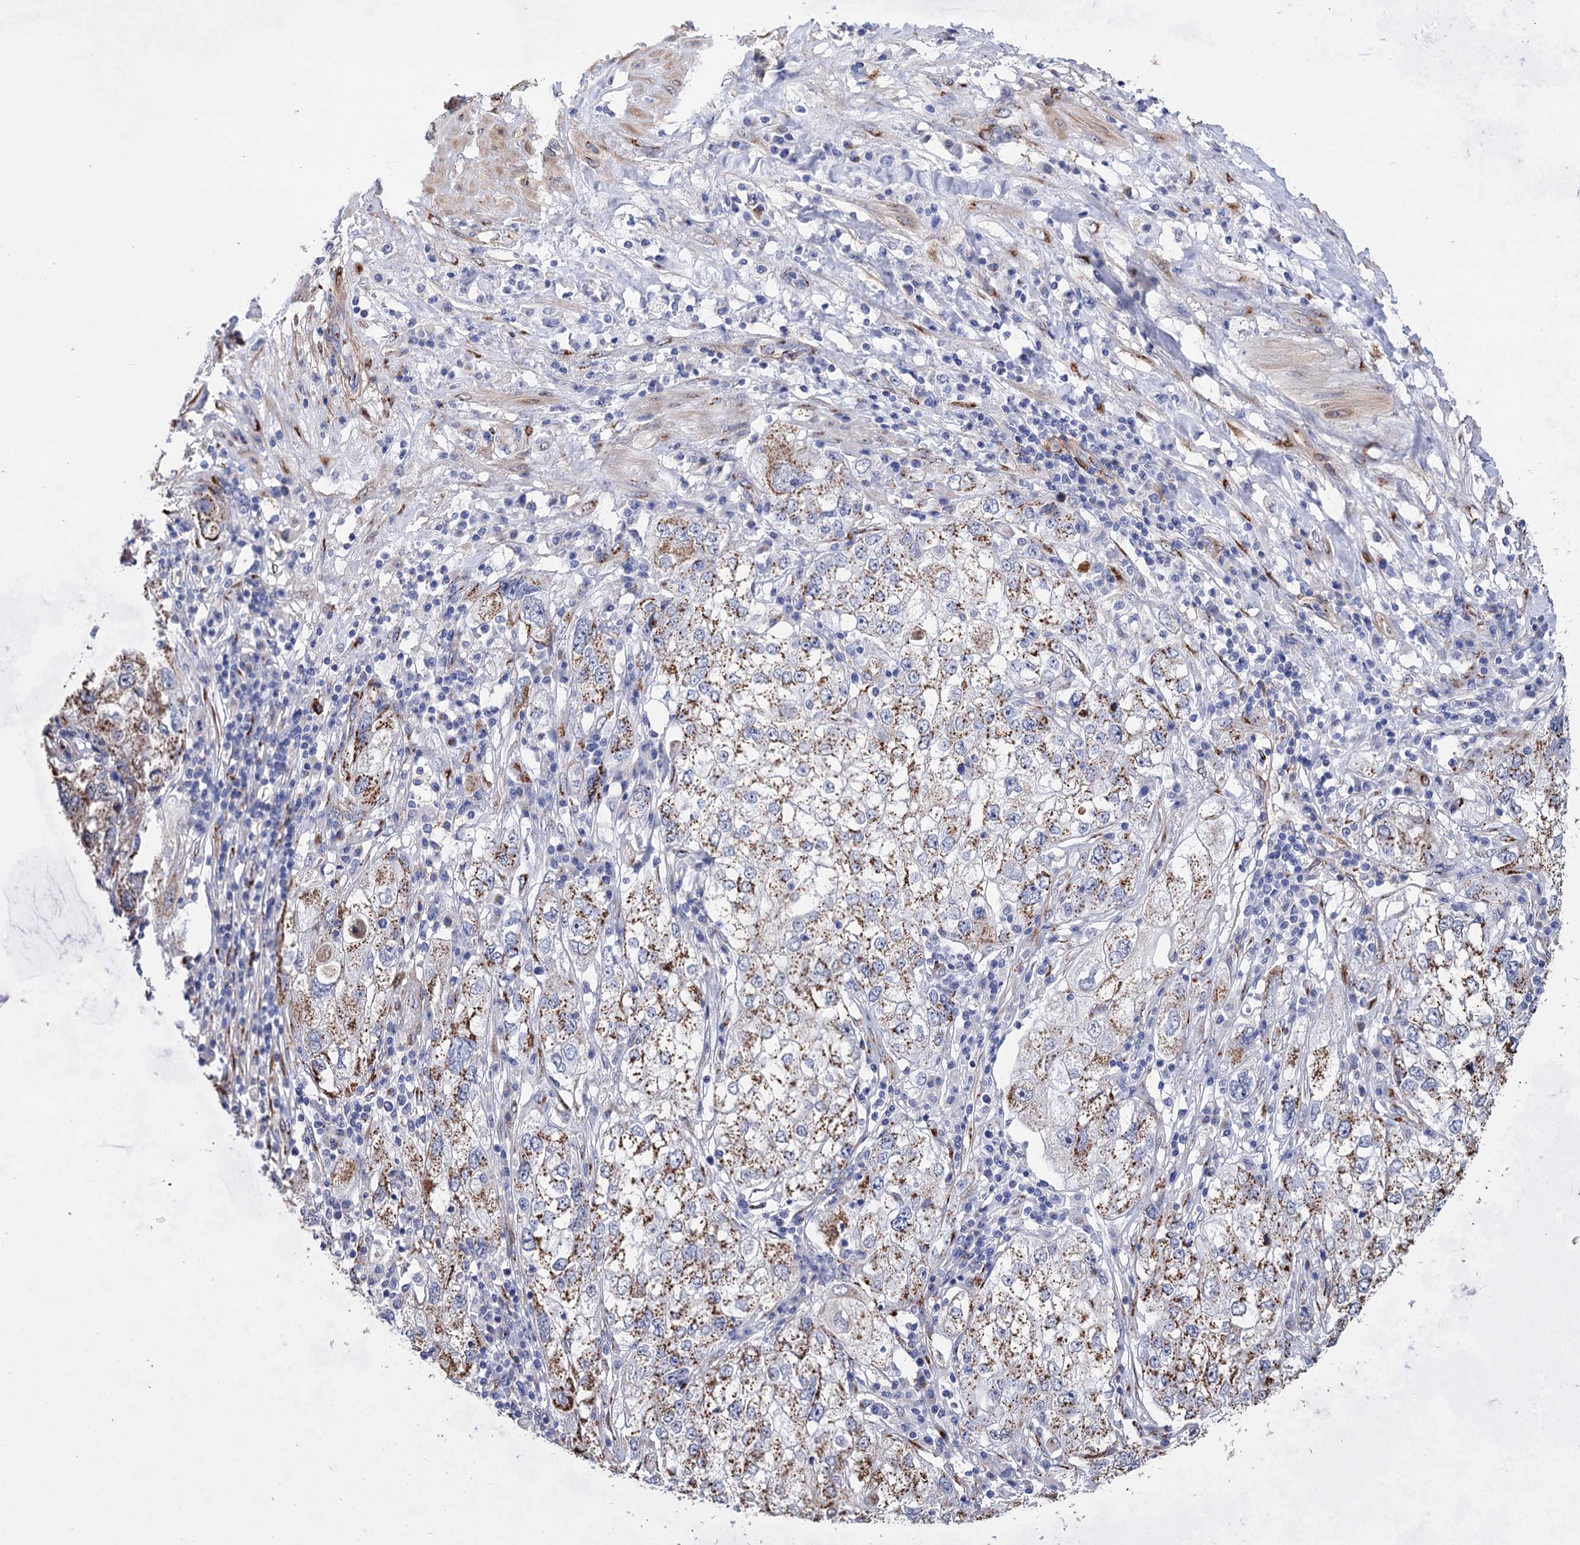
{"staining": {"intensity": "moderate", "quantity": "25%-75%", "location": "cytoplasmic/membranous"}, "tissue": "endometrial cancer", "cell_type": "Tumor cells", "image_type": "cancer", "snomed": [{"axis": "morphology", "description": "Adenocarcinoma, NOS"}, {"axis": "topography", "description": "Endometrium"}], "caption": "About 25%-75% of tumor cells in endometrial cancer (adenocarcinoma) display moderate cytoplasmic/membranous protein expression as visualized by brown immunohistochemical staining.", "gene": "C11orf96", "patient": {"sex": "female", "age": 49}}